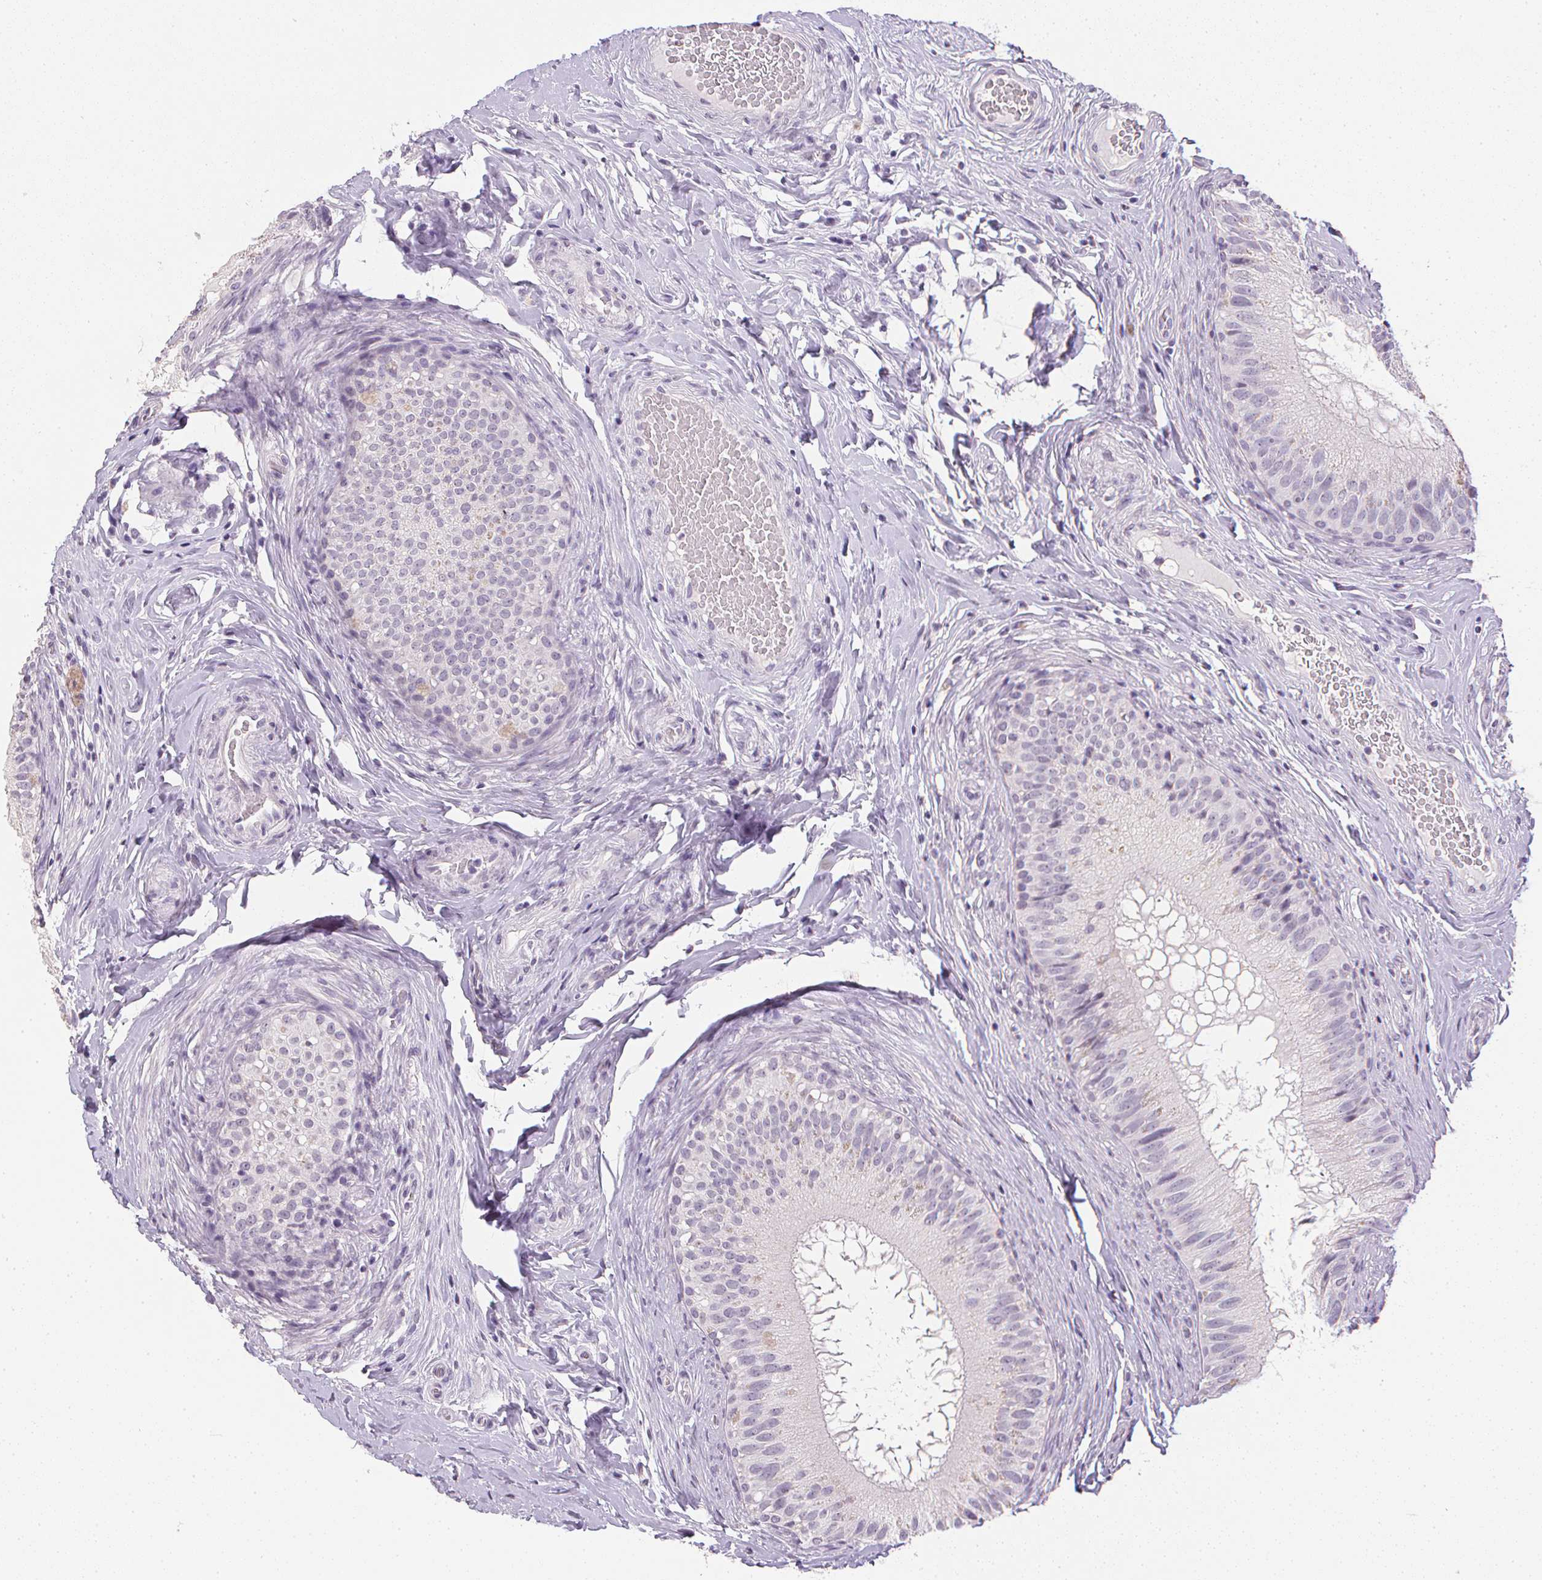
{"staining": {"intensity": "negative", "quantity": "none", "location": "none"}, "tissue": "epididymis", "cell_type": "Glandular cells", "image_type": "normal", "snomed": [{"axis": "morphology", "description": "Normal tissue, NOS"}, {"axis": "topography", "description": "Epididymis"}], "caption": "High power microscopy image of an immunohistochemistry image of normal epididymis, revealing no significant positivity in glandular cells.", "gene": "PPY", "patient": {"sex": "male", "age": 34}}